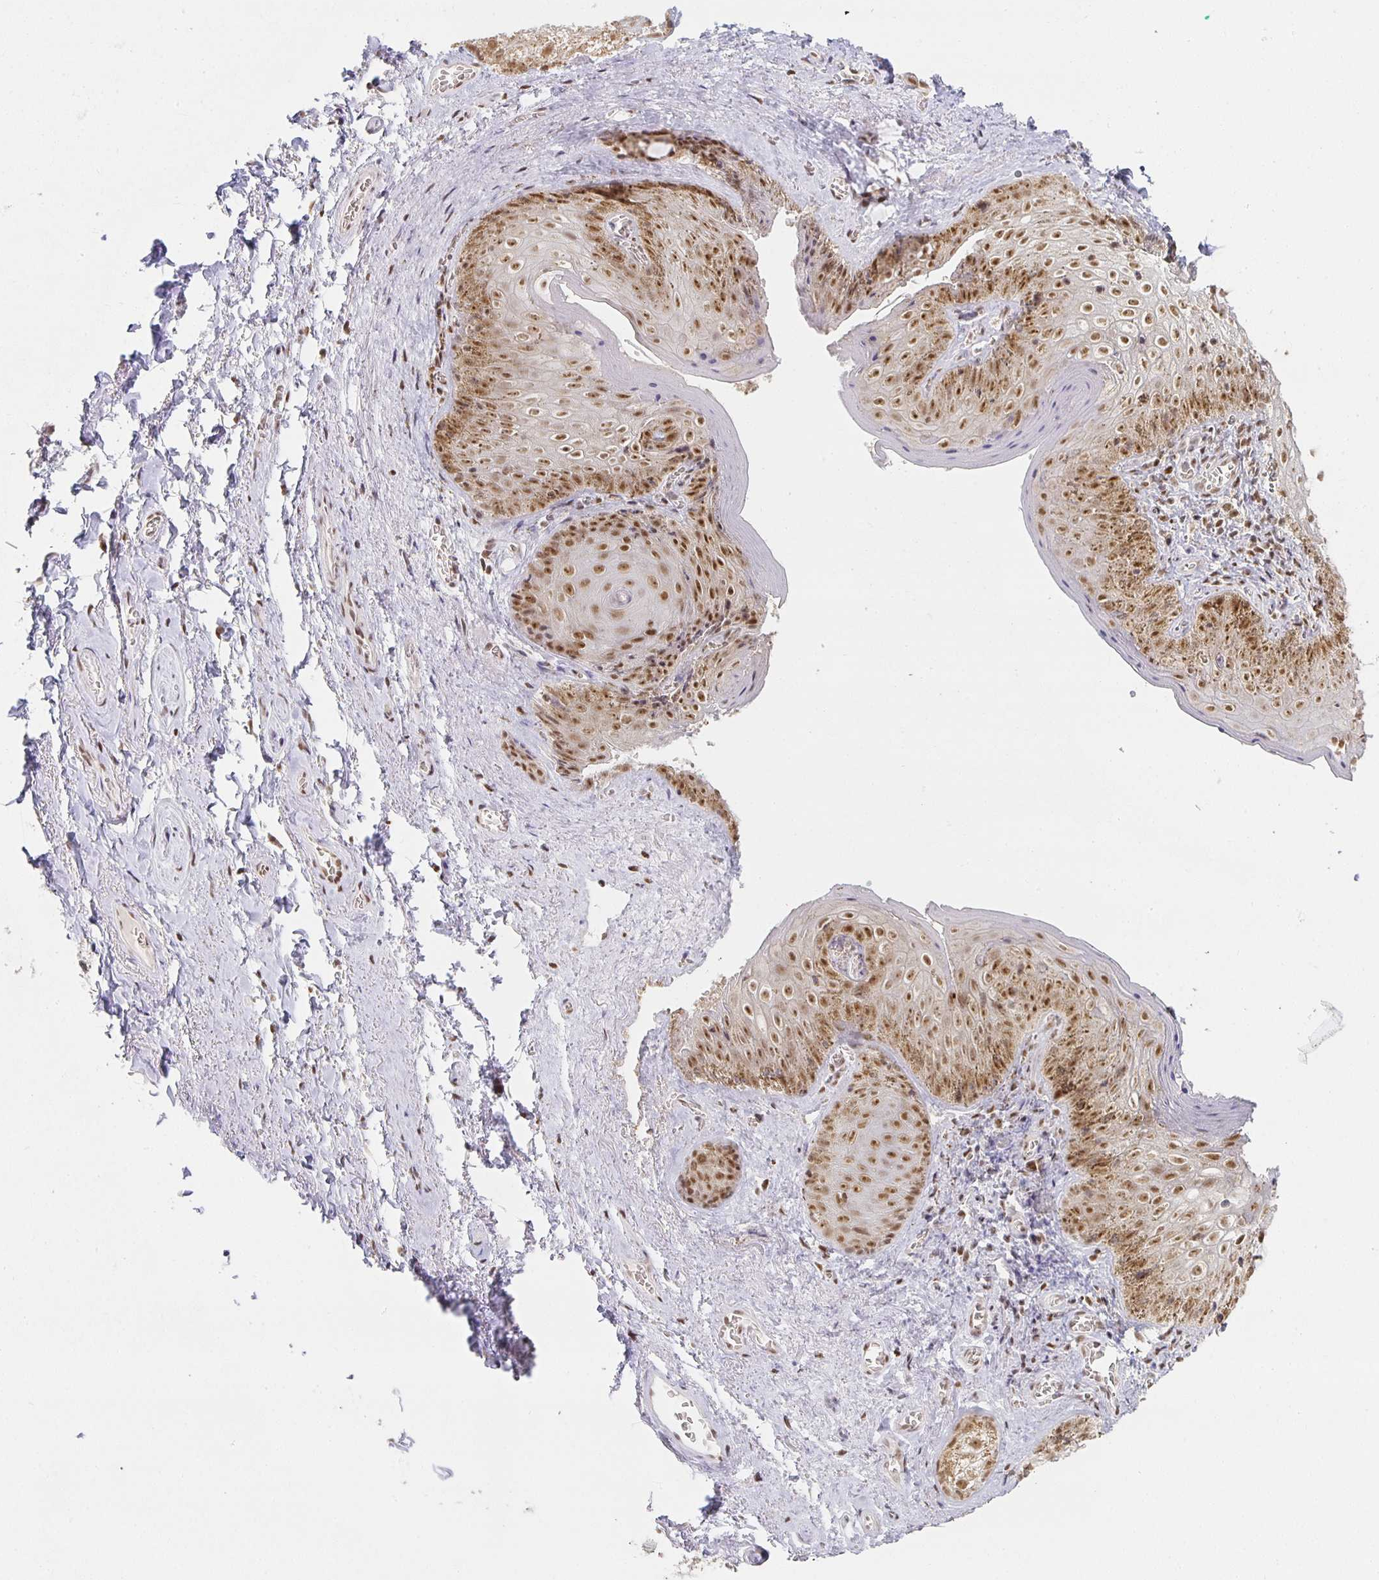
{"staining": {"intensity": "moderate", "quantity": ">75%", "location": "nuclear"}, "tissue": "vagina", "cell_type": "Squamous epithelial cells", "image_type": "normal", "snomed": [{"axis": "morphology", "description": "Normal tissue, NOS"}, {"axis": "topography", "description": "Vulva"}, {"axis": "topography", "description": "Vagina"}, {"axis": "topography", "description": "Peripheral nerve tissue"}], "caption": "This image exhibits immunohistochemistry (IHC) staining of normal vagina, with medium moderate nuclear positivity in about >75% of squamous epithelial cells.", "gene": "SMARCA2", "patient": {"sex": "female", "age": 66}}